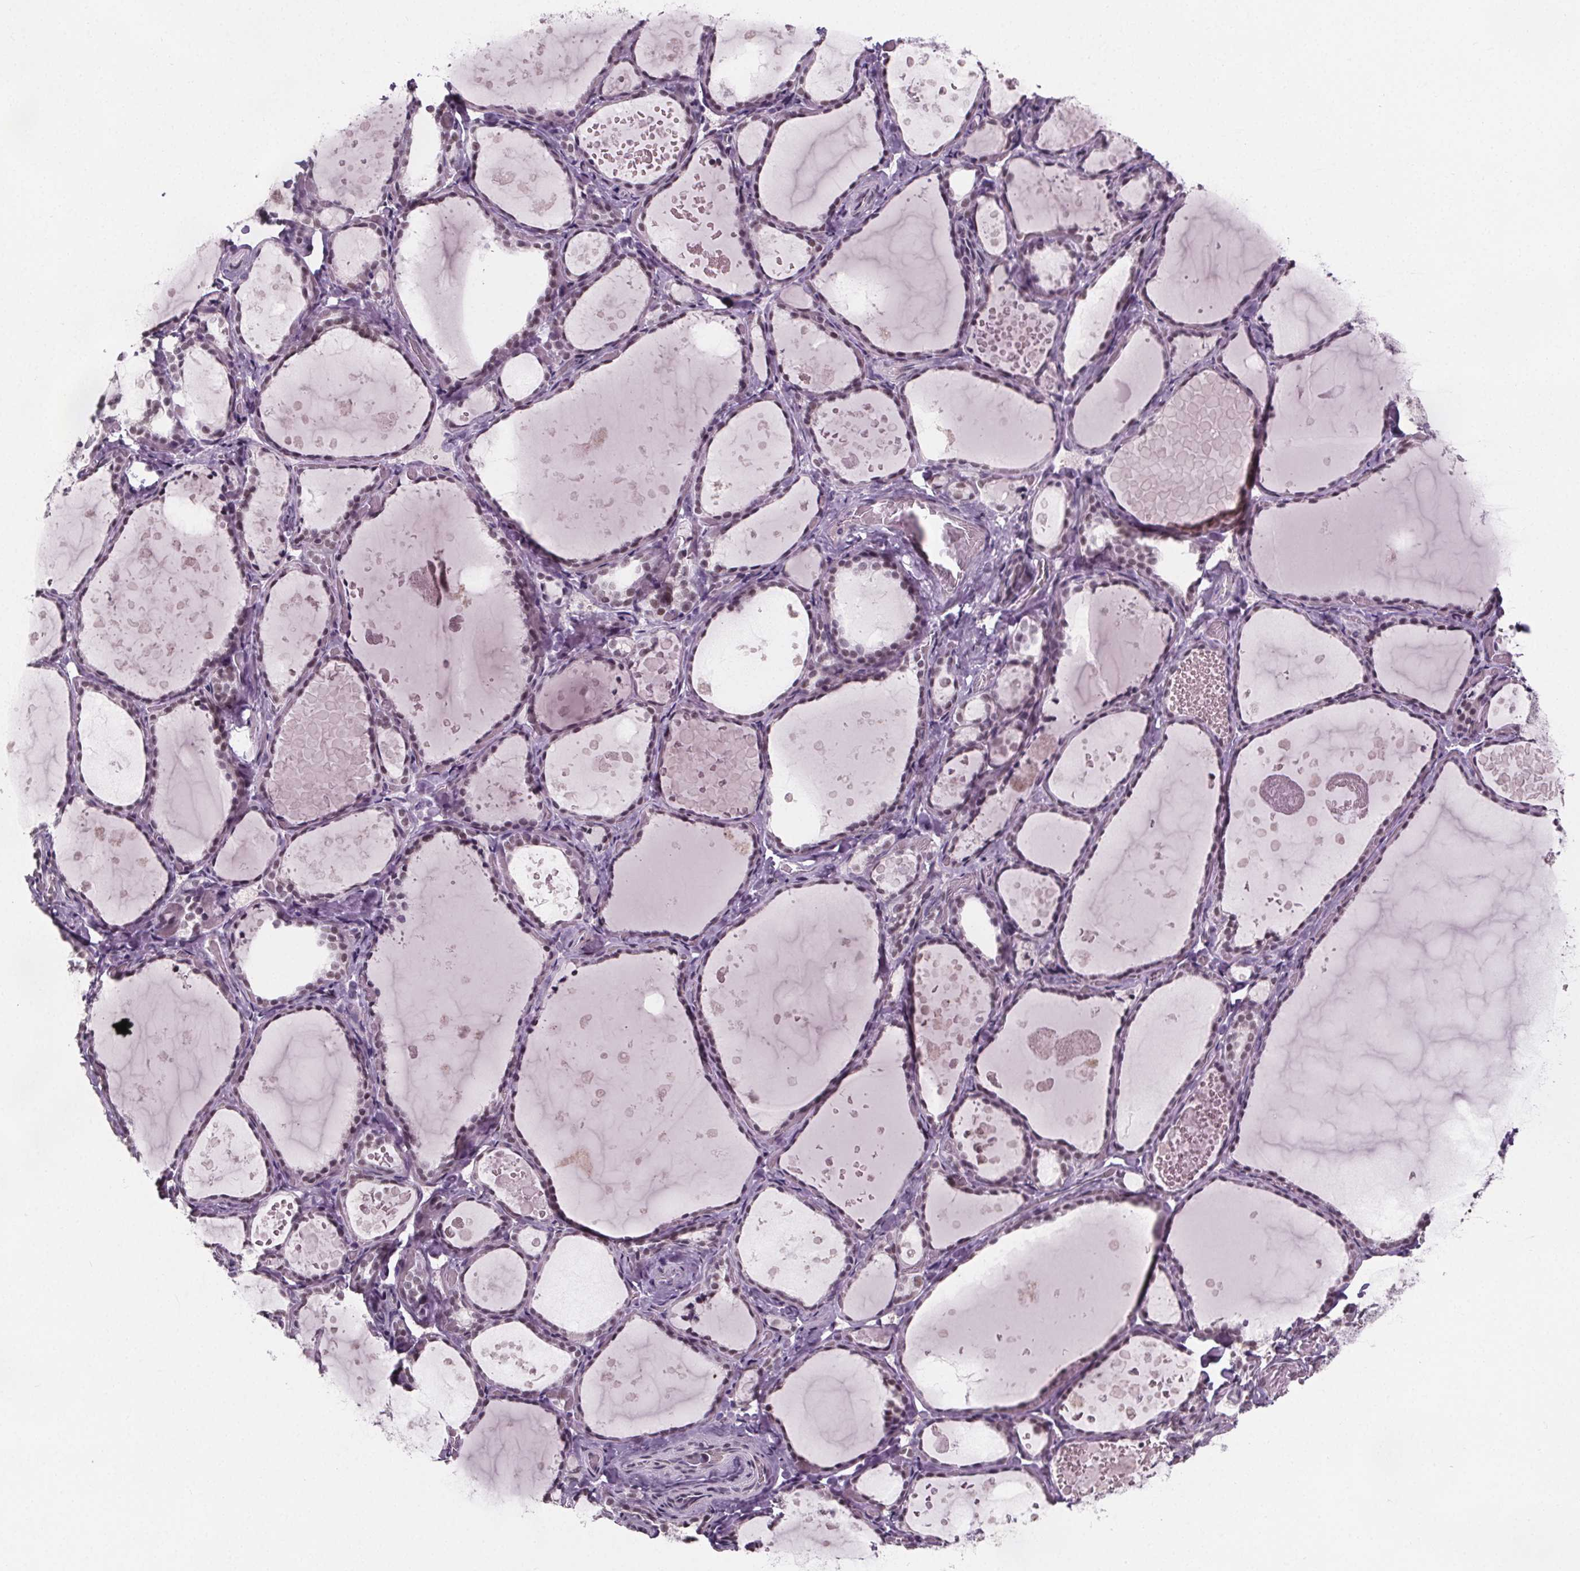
{"staining": {"intensity": "weak", "quantity": "25%-75%", "location": "nuclear"}, "tissue": "thyroid gland", "cell_type": "Glandular cells", "image_type": "normal", "snomed": [{"axis": "morphology", "description": "Normal tissue, NOS"}, {"axis": "topography", "description": "Thyroid gland"}], "caption": "IHC staining of benign thyroid gland, which shows low levels of weak nuclear positivity in approximately 25%-75% of glandular cells indicating weak nuclear protein expression. The staining was performed using DAB (3,3'-diaminobenzidine) (brown) for protein detection and nuclei were counterstained in hematoxylin (blue).", "gene": "ZNF572", "patient": {"sex": "female", "age": 56}}